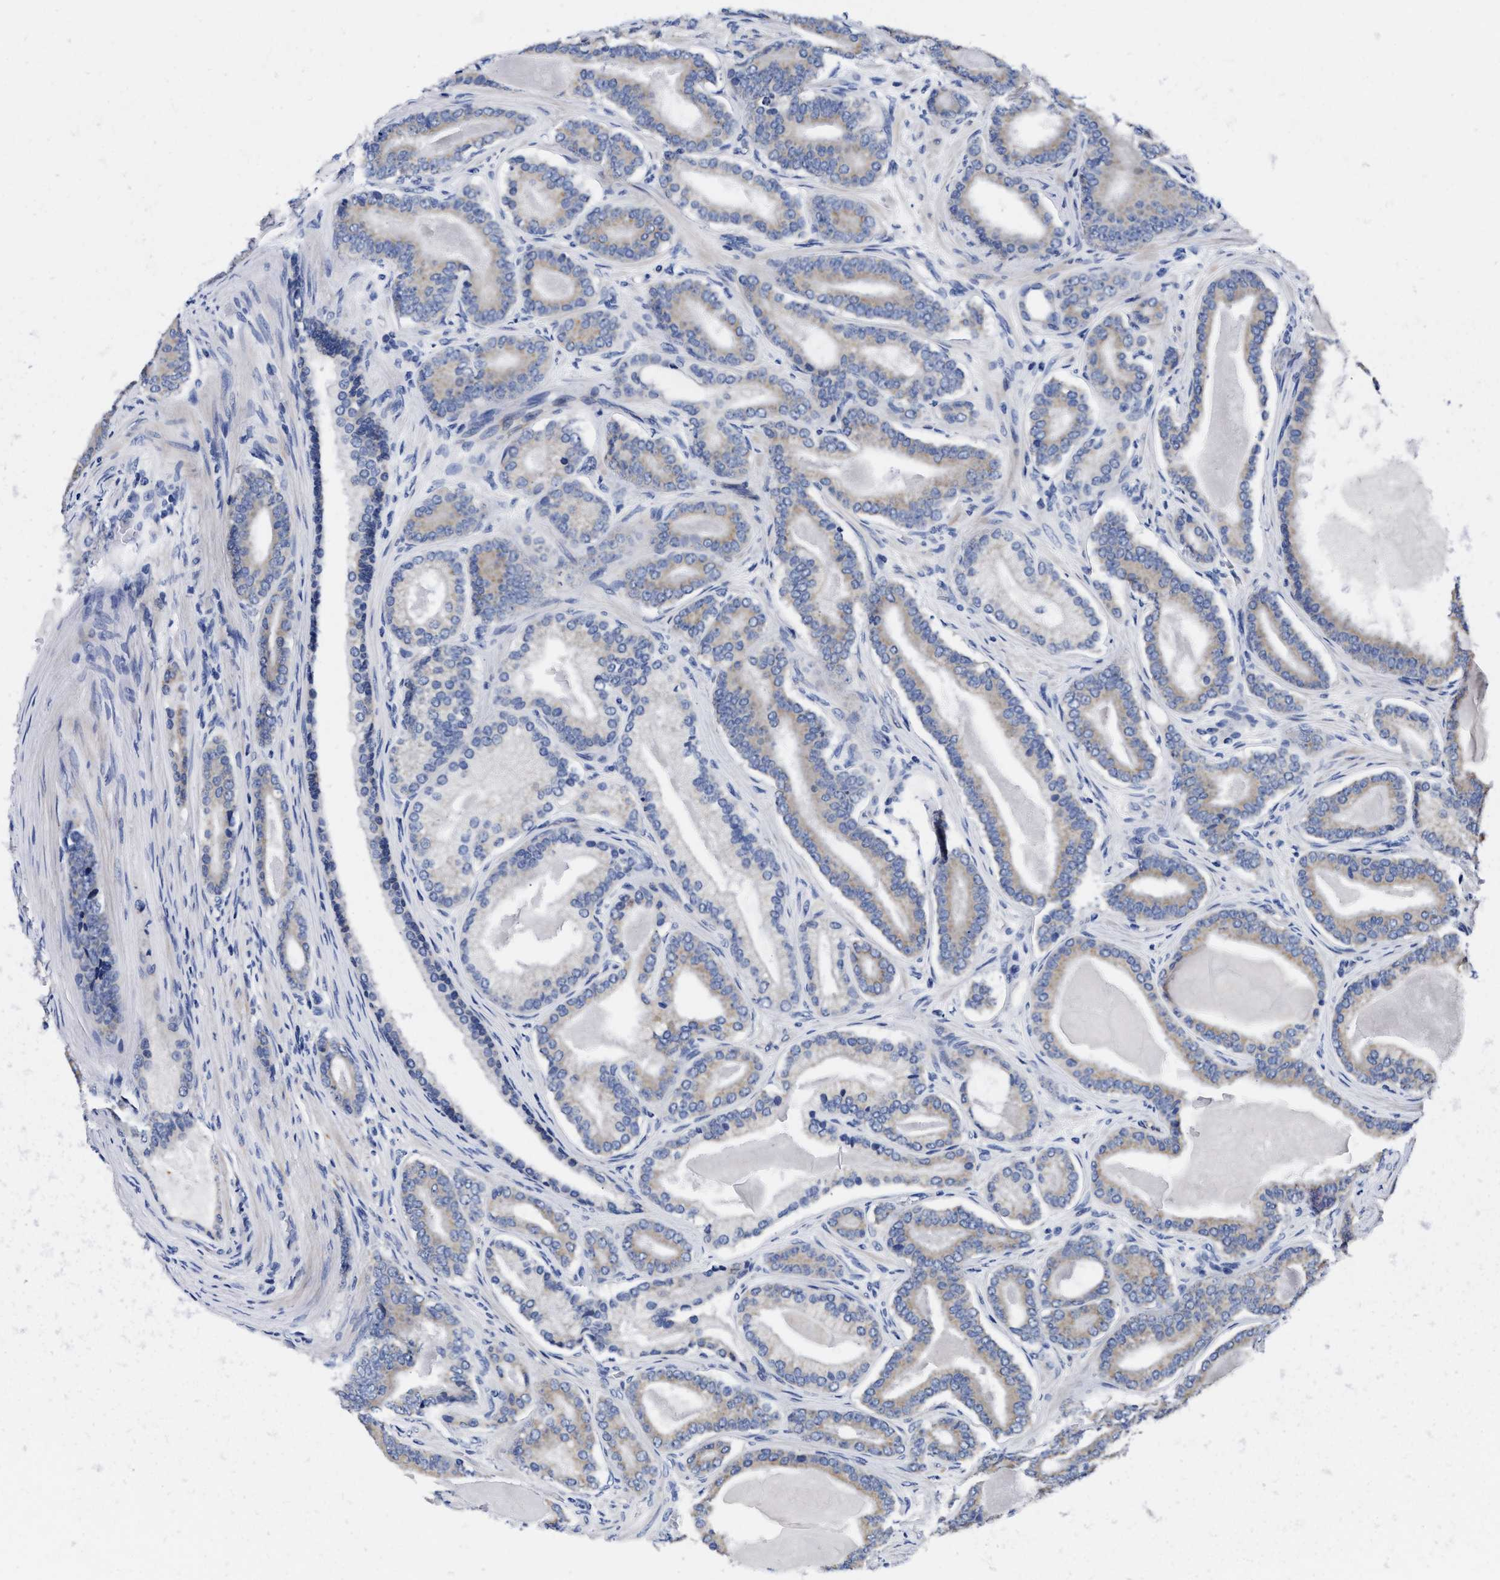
{"staining": {"intensity": "weak", "quantity": ">75%", "location": "cytoplasmic/membranous"}, "tissue": "prostate cancer", "cell_type": "Tumor cells", "image_type": "cancer", "snomed": [{"axis": "morphology", "description": "Adenocarcinoma, High grade"}, {"axis": "topography", "description": "Prostate"}], "caption": "Immunohistochemistry of prostate cancer (adenocarcinoma (high-grade)) shows low levels of weak cytoplasmic/membranous expression in approximately >75% of tumor cells. The protein is shown in brown color, while the nuclei are stained blue.", "gene": "SLC35F1", "patient": {"sex": "male", "age": 60}}